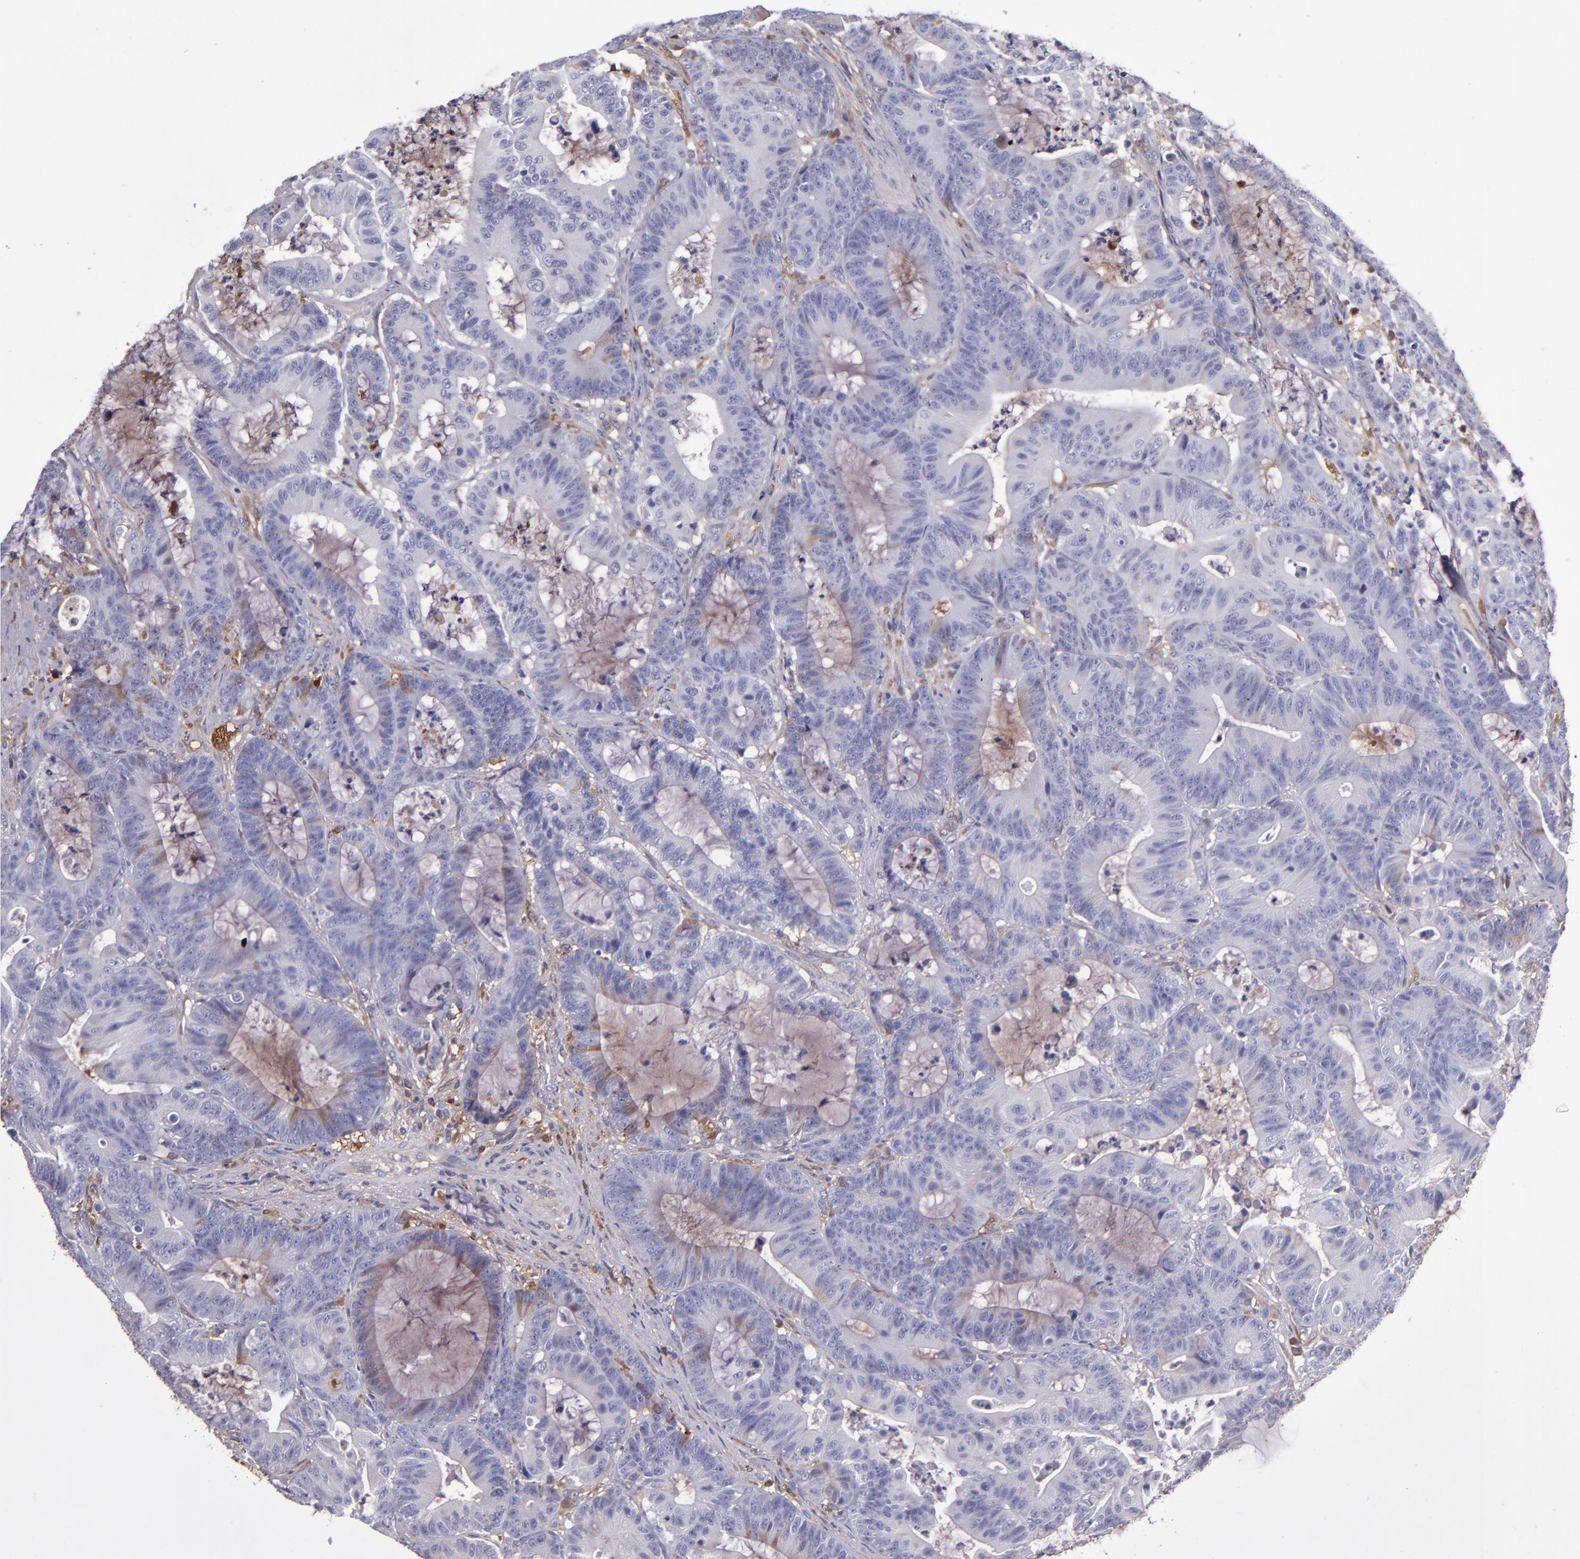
{"staining": {"intensity": "weak", "quantity": "<25%", "location": "cytoplasmic/membranous"}, "tissue": "colorectal cancer", "cell_type": "Tumor cells", "image_type": "cancer", "snomed": [{"axis": "morphology", "description": "Adenocarcinoma, NOS"}, {"axis": "topography", "description": "Colon"}], "caption": "DAB (3,3'-diaminobenzidine) immunohistochemical staining of human colorectal cancer demonstrates no significant staining in tumor cells.", "gene": "CLEC3B", "patient": {"sex": "female", "age": 84}}